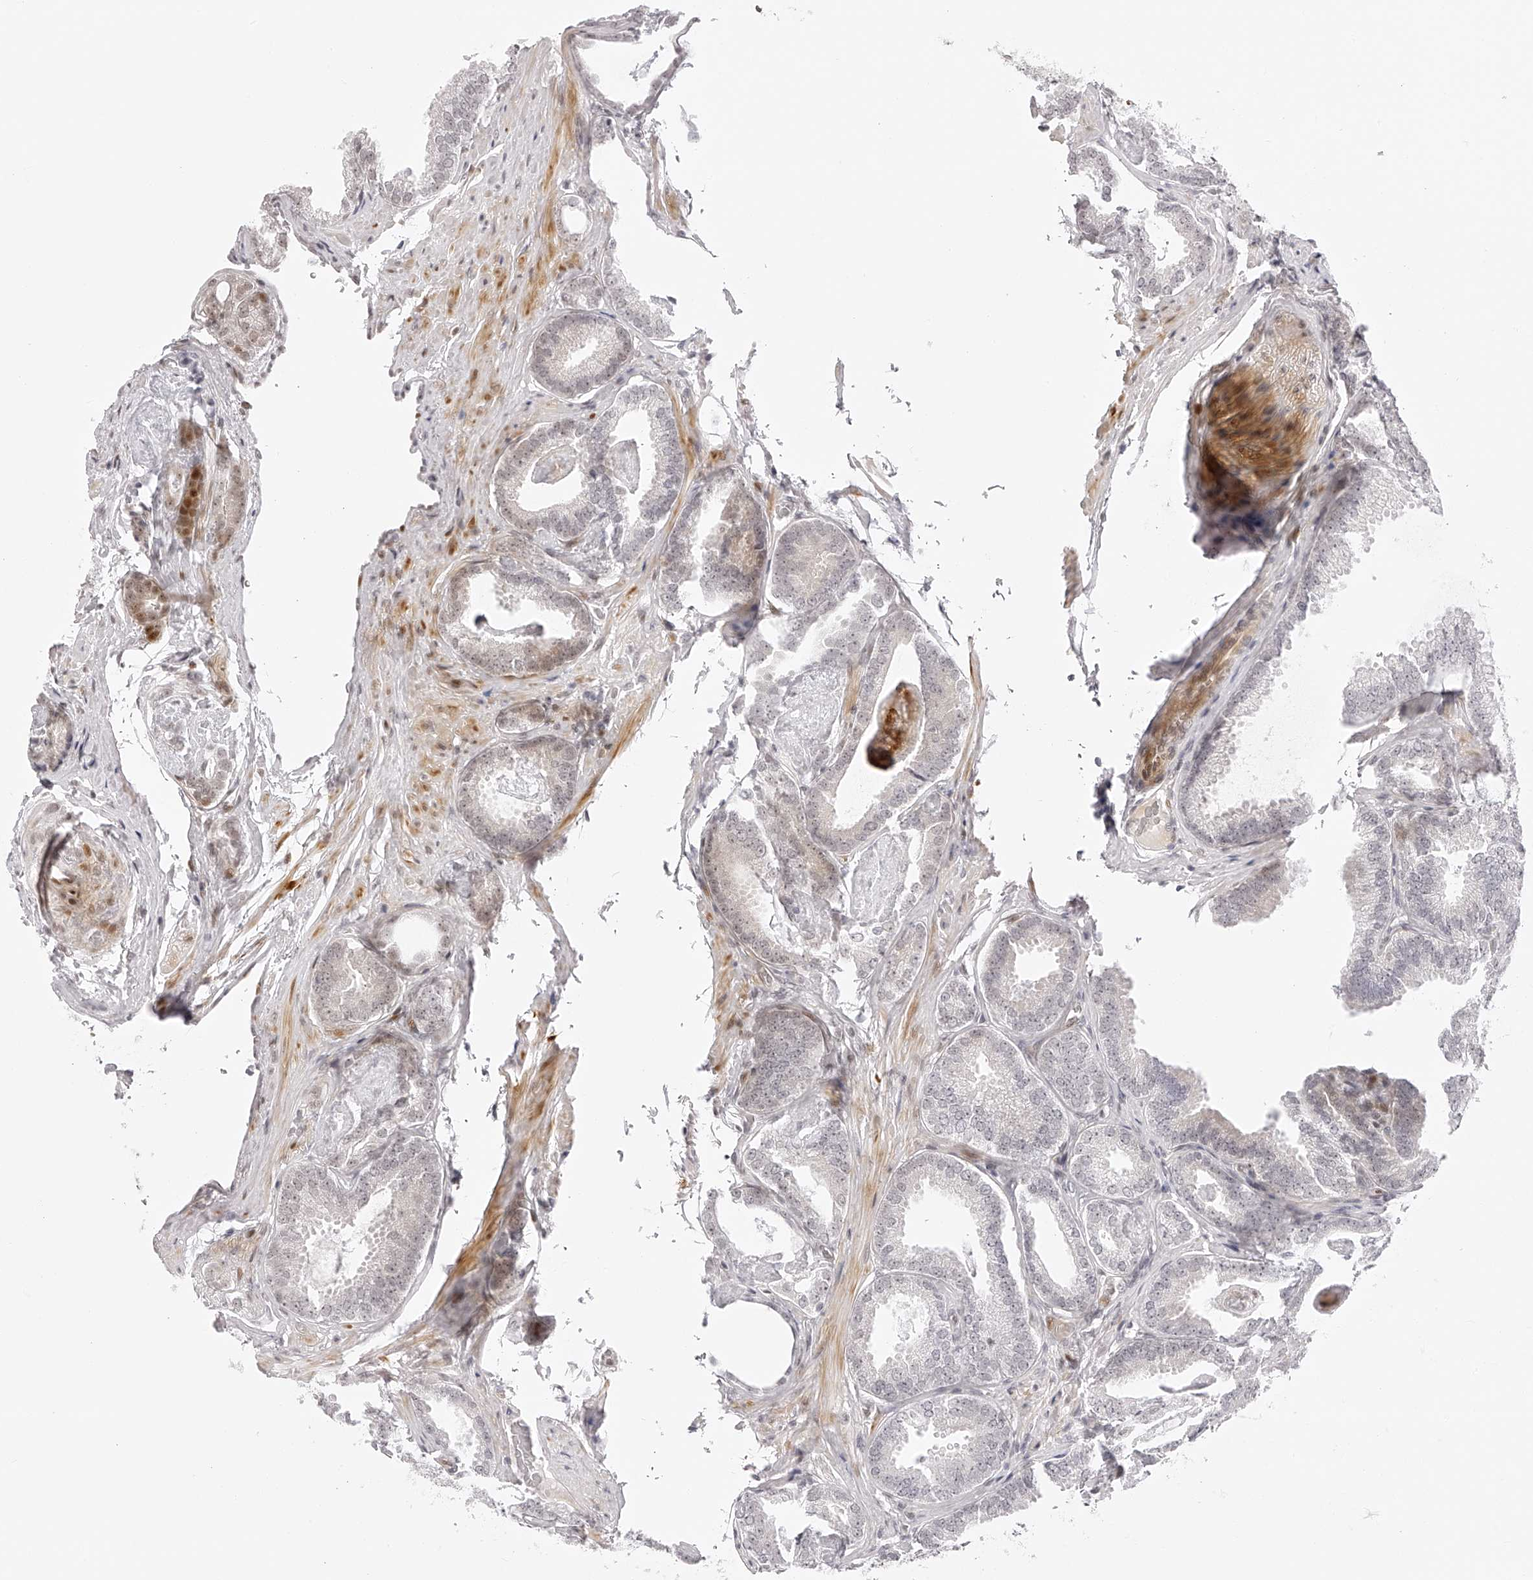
{"staining": {"intensity": "weak", "quantity": "<25%", "location": "nuclear"}, "tissue": "prostate cancer", "cell_type": "Tumor cells", "image_type": "cancer", "snomed": [{"axis": "morphology", "description": "Adenocarcinoma, Low grade"}, {"axis": "topography", "description": "Prostate"}], "caption": "High power microscopy image of an IHC micrograph of prostate cancer, revealing no significant staining in tumor cells.", "gene": "PLEKHG1", "patient": {"sex": "male", "age": 71}}